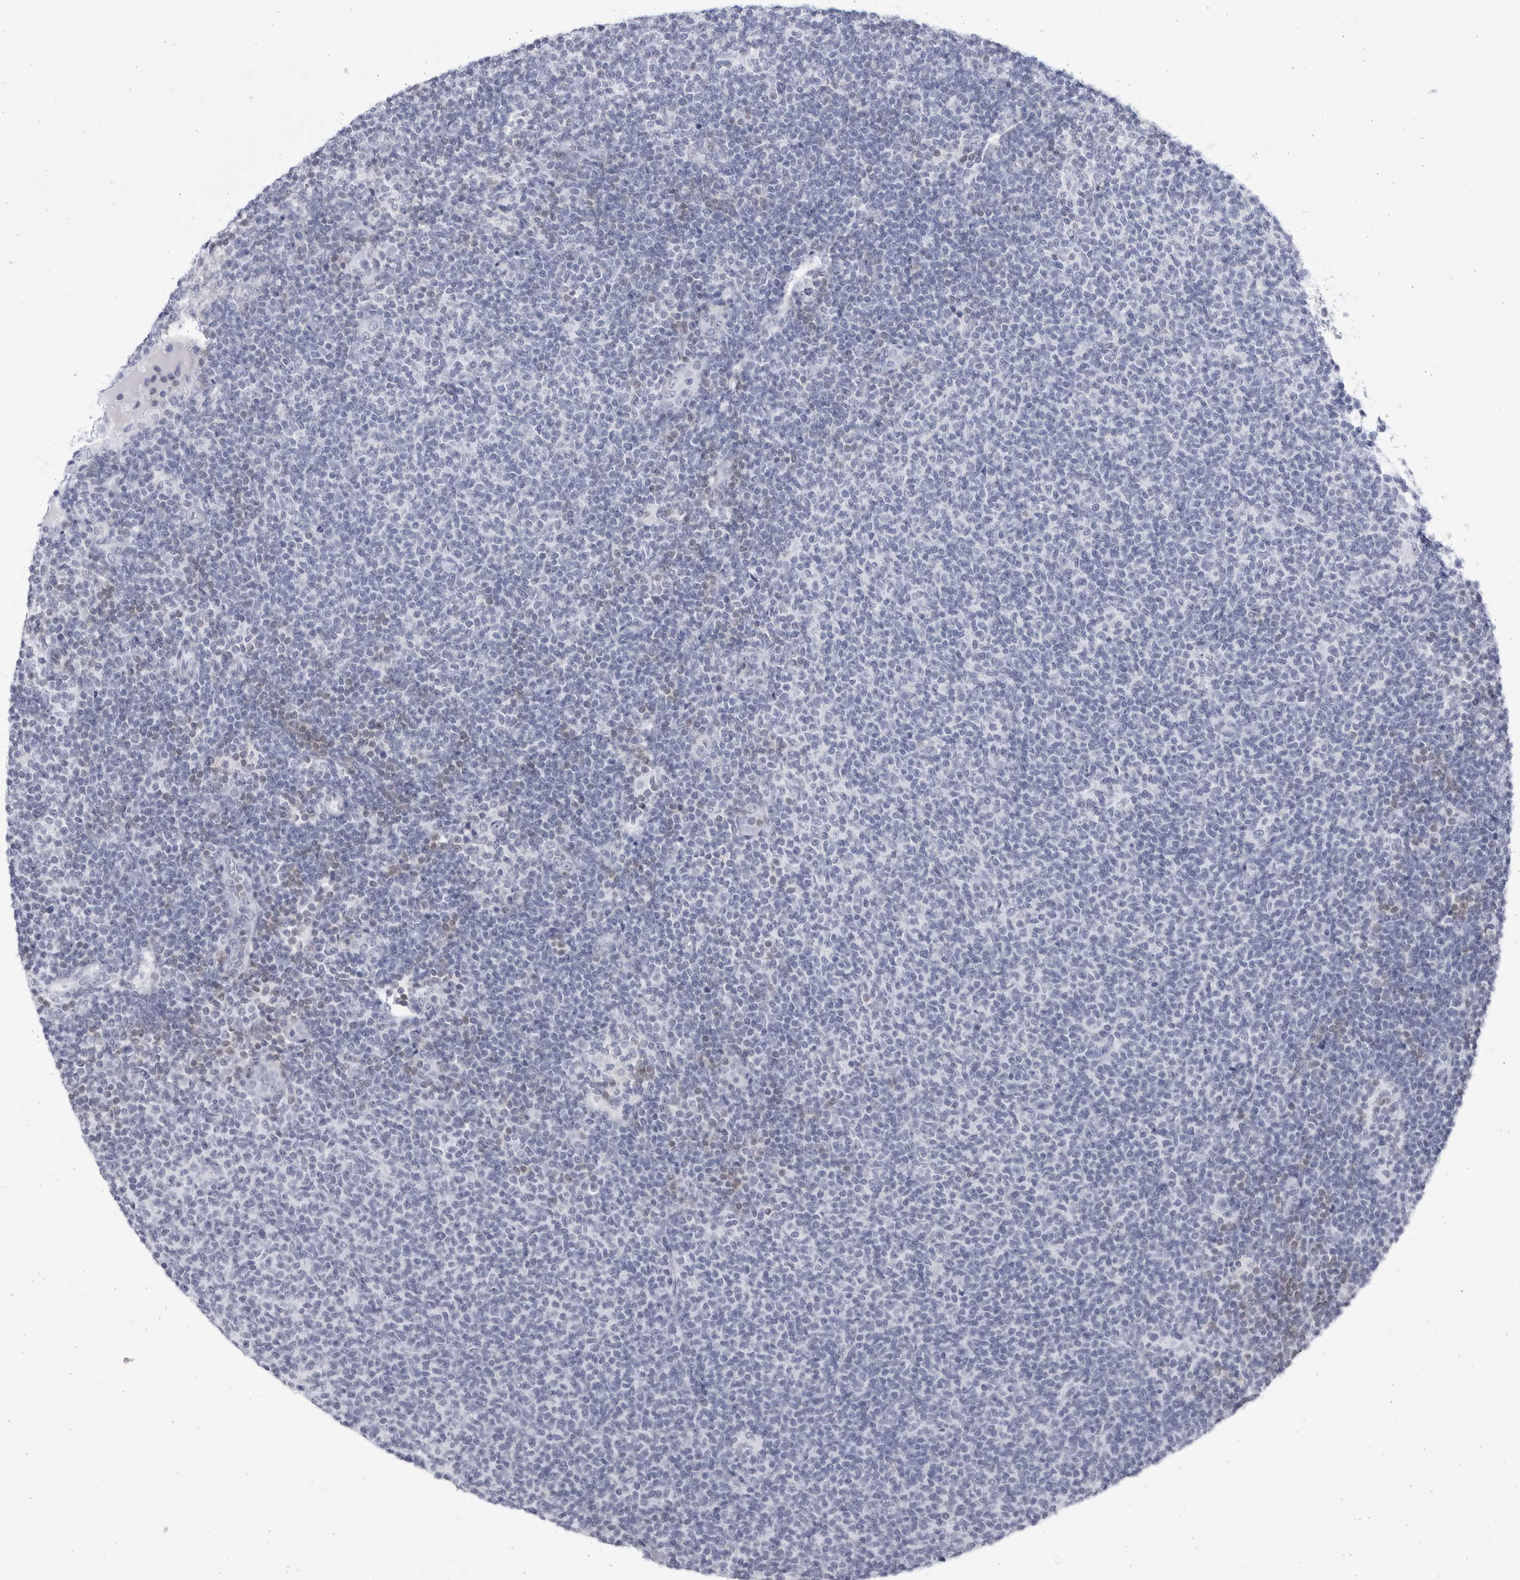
{"staining": {"intensity": "negative", "quantity": "none", "location": "none"}, "tissue": "lymphoma", "cell_type": "Tumor cells", "image_type": "cancer", "snomed": [{"axis": "morphology", "description": "Malignant lymphoma, non-Hodgkin's type, Low grade"}, {"axis": "topography", "description": "Lymph node"}], "caption": "Histopathology image shows no protein positivity in tumor cells of low-grade malignant lymphoma, non-Hodgkin's type tissue. (DAB immunohistochemistry visualized using brightfield microscopy, high magnification).", "gene": "CCDC181", "patient": {"sex": "male", "age": 66}}